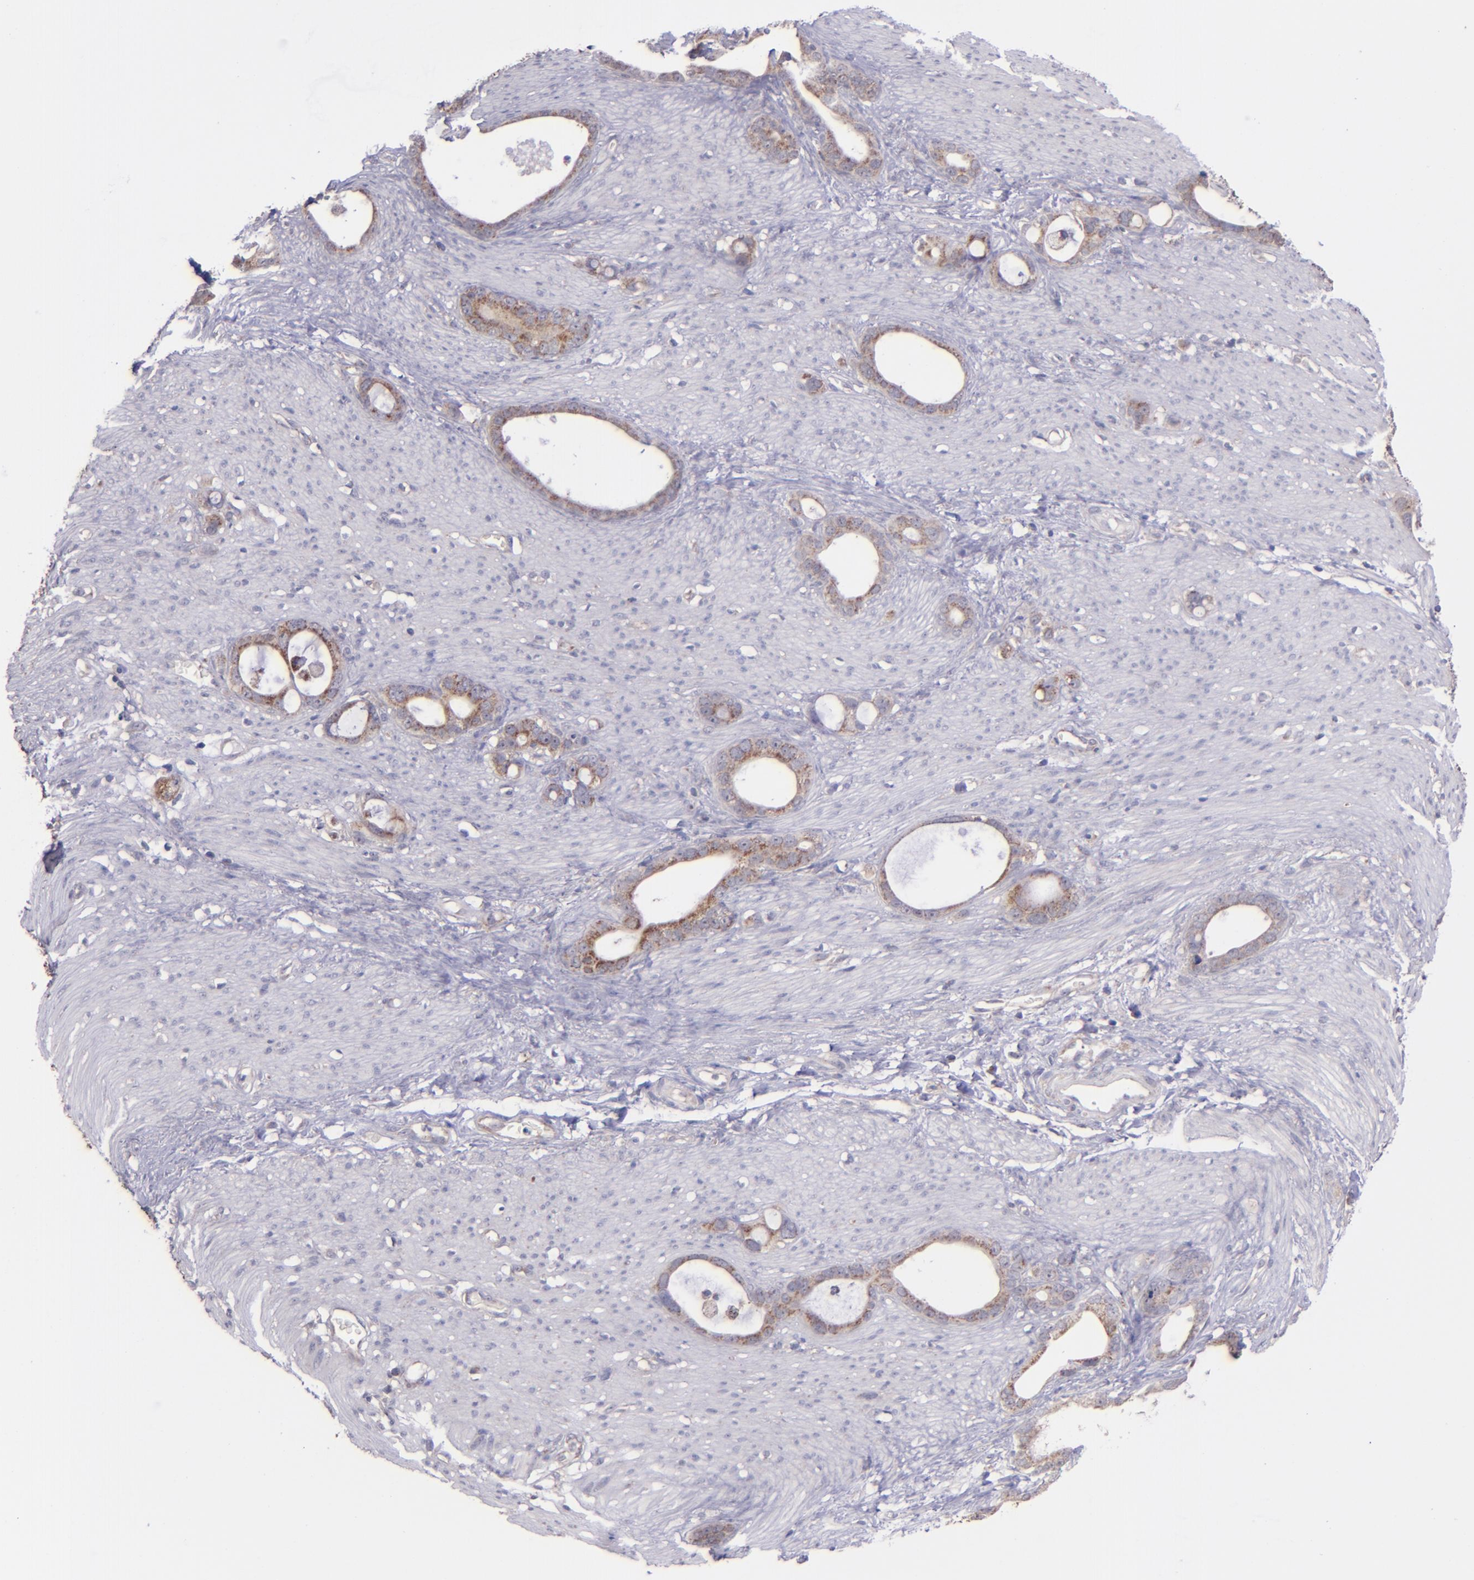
{"staining": {"intensity": "moderate", "quantity": ">75%", "location": "cytoplasmic/membranous"}, "tissue": "stomach cancer", "cell_type": "Tumor cells", "image_type": "cancer", "snomed": [{"axis": "morphology", "description": "Adenocarcinoma, NOS"}, {"axis": "topography", "description": "Stomach"}], "caption": "Adenocarcinoma (stomach) was stained to show a protein in brown. There is medium levels of moderate cytoplasmic/membranous expression in about >75% of tumor cells.", "gene": "SHC1", "patient": {"sex": "female", "age": 75}}